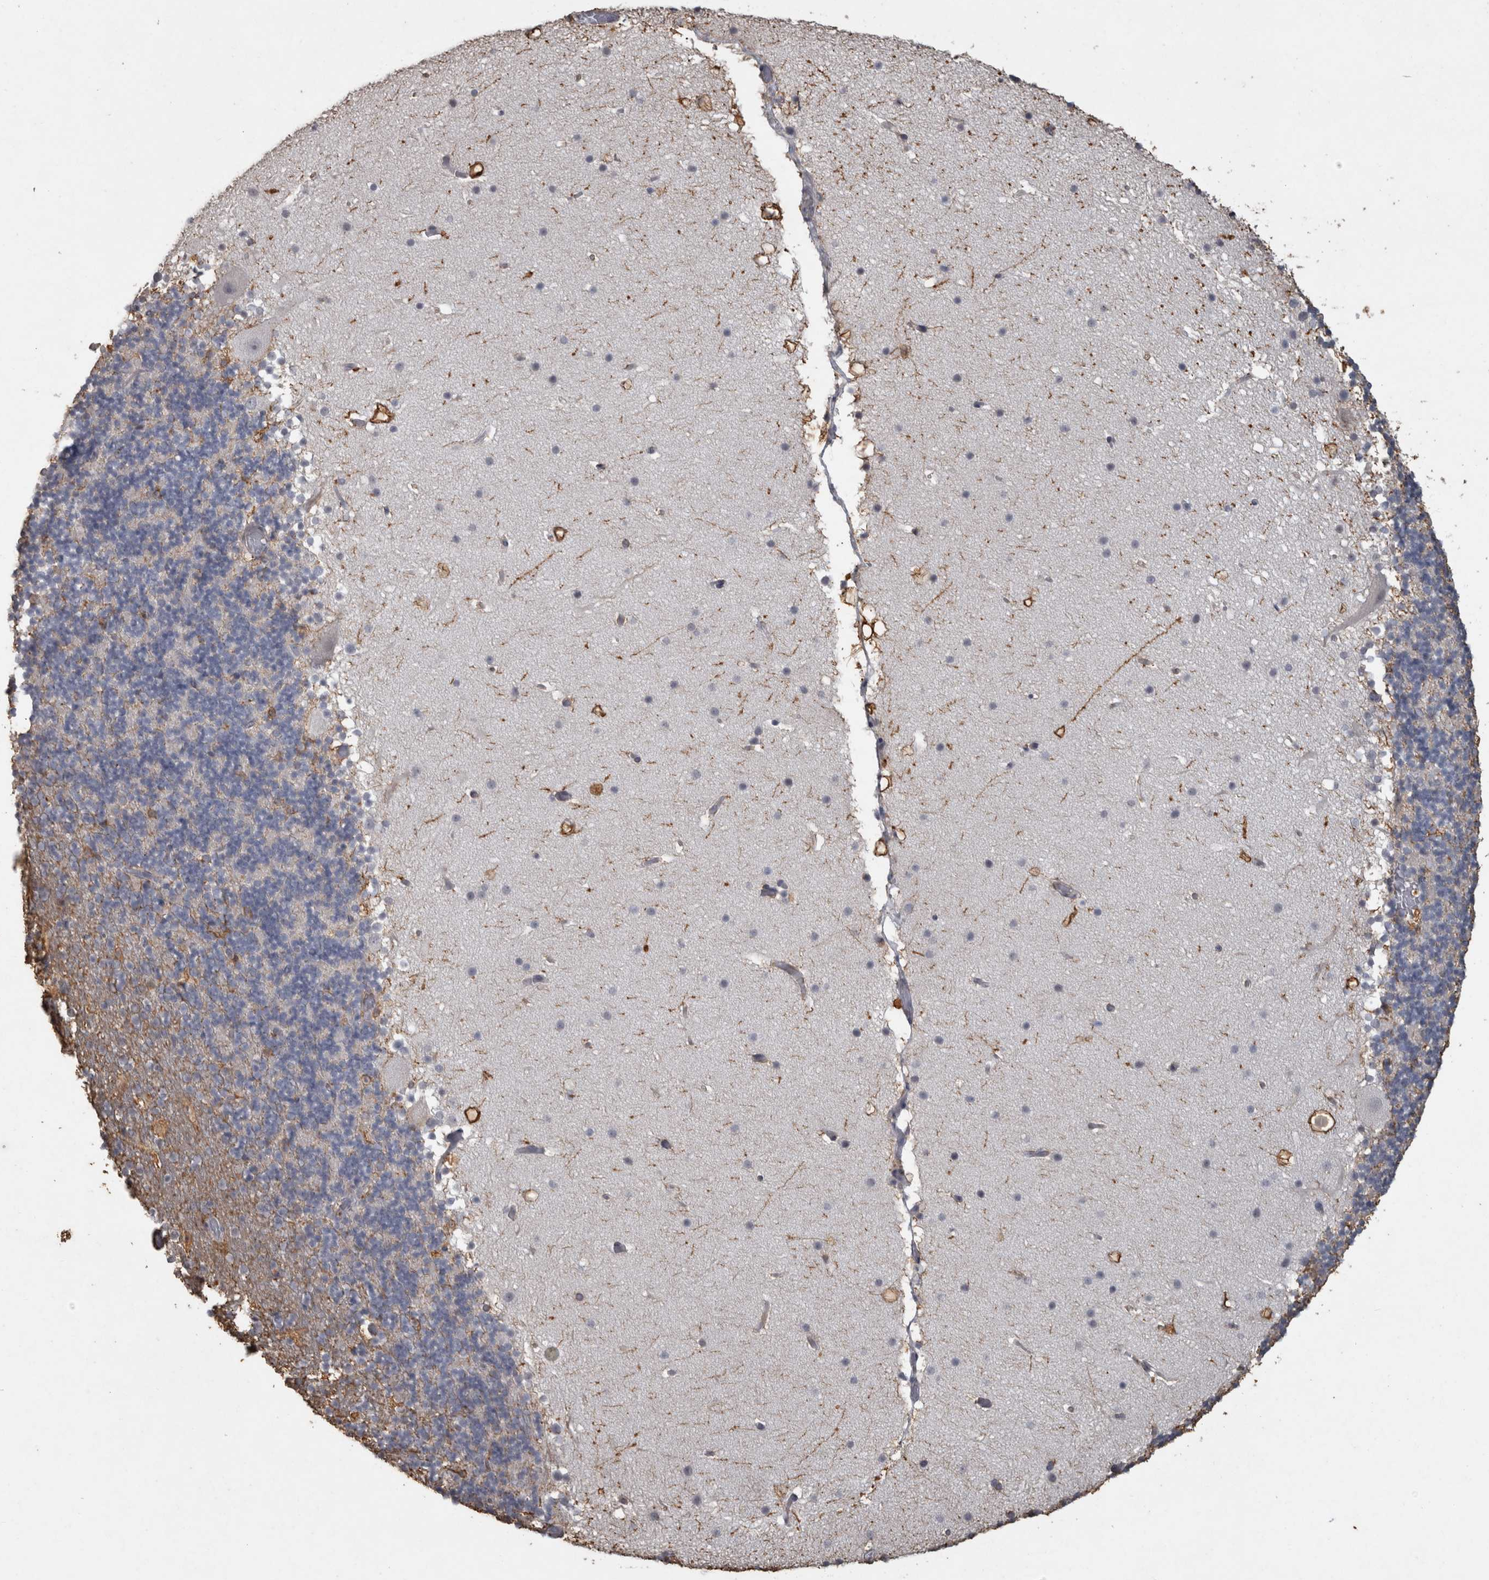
{"staining": {"intensity": "negative", "quantity": "none", "location": "none"}, "tissue": "cerebellum", "cell_type": "Cells in granular layer", "image_type": "normal", "snomed": [{"axis": "morphology", "description": "Normal tissue, NOS"}, {"axis": "topography", "description": "Cerebellum"}], "caption": "This histopathology image is of normal cerebellum stained with immunohistochemistry (IHC) to label a protein in brown with the nuclei are counter-stained blue. There is no positivity in cells in granular layer.", "gene": "REPS2", "patient": {"sex": "male", "age": 57}}